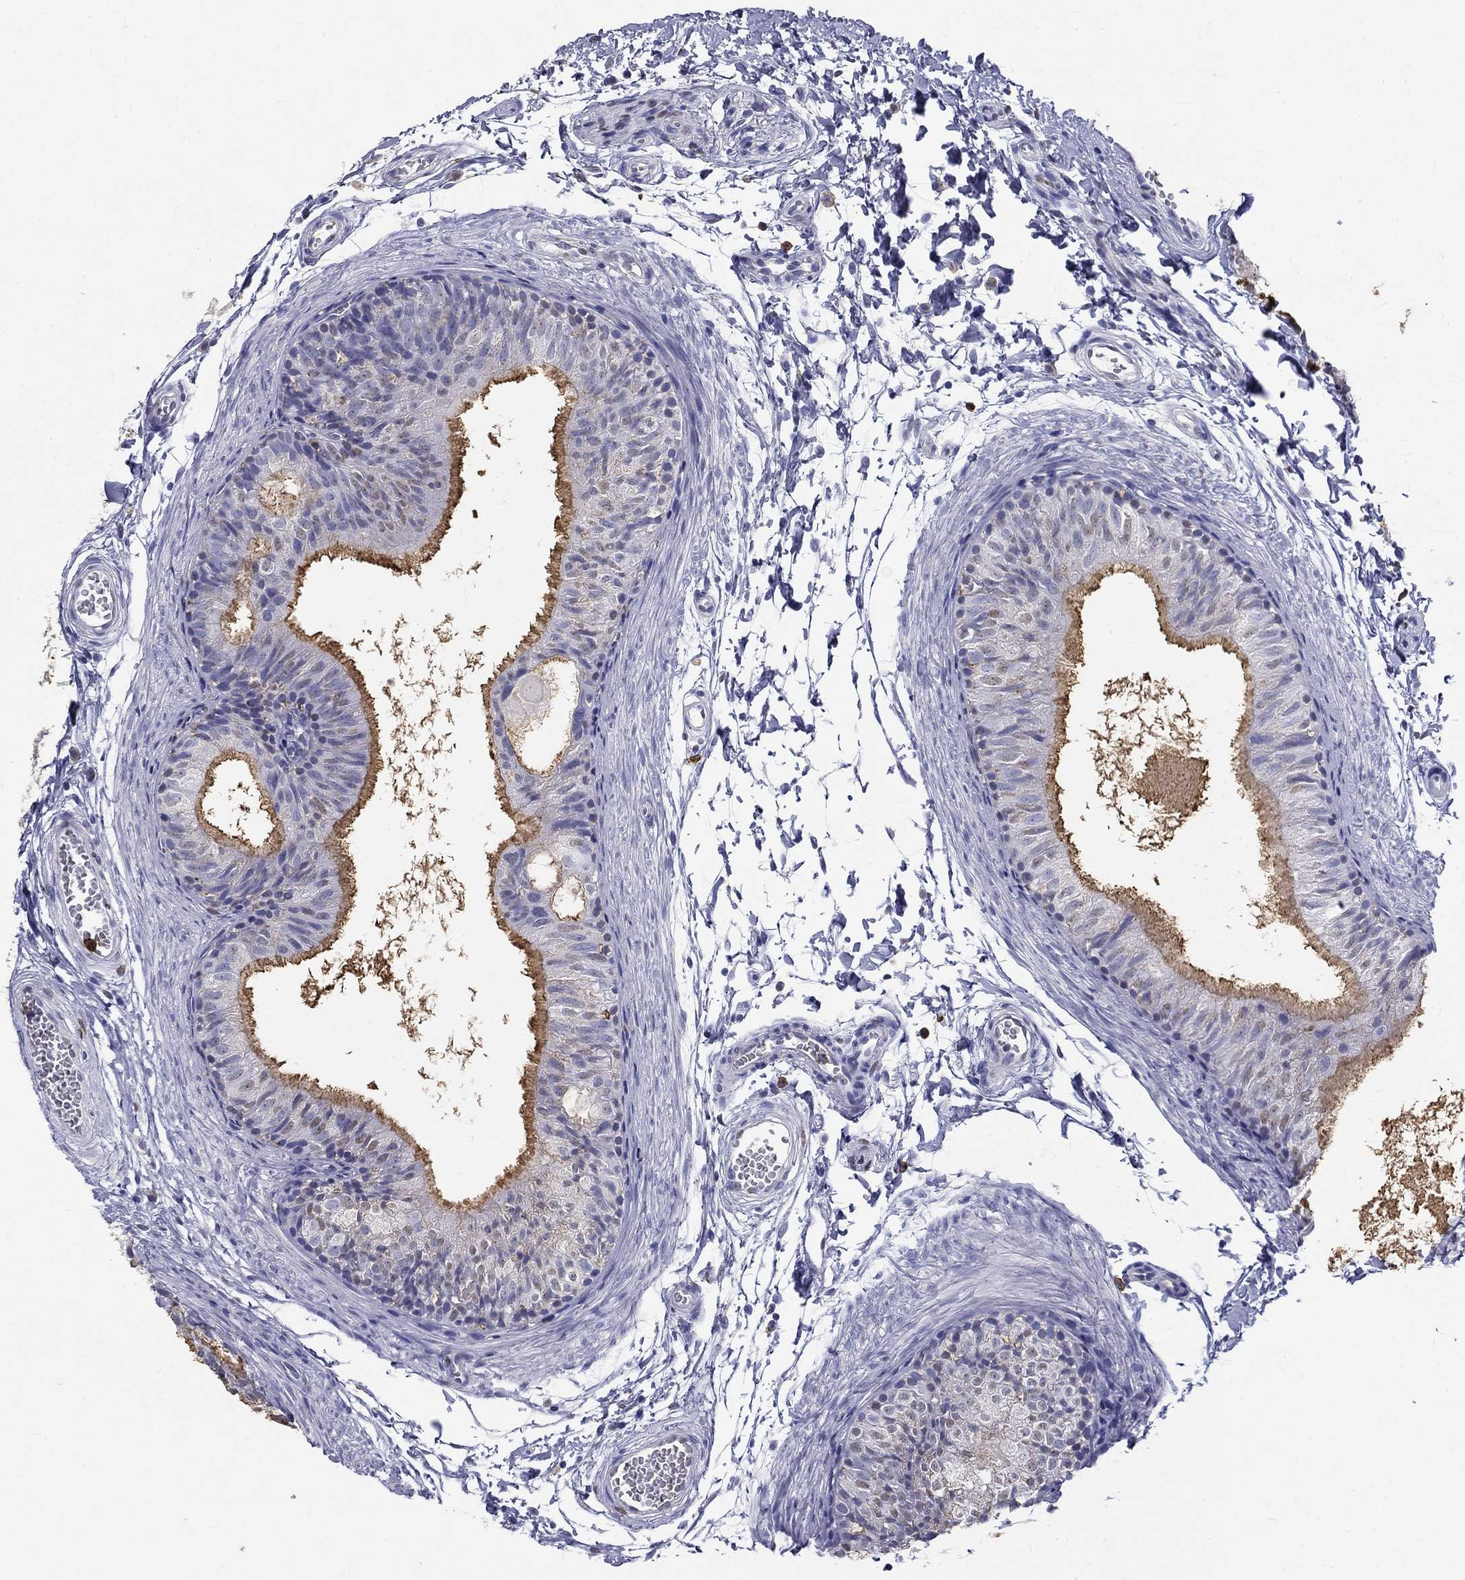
{"staining": {"intensity": "moderate", "quantity": "25%-75%", "location": "cytoplasmic/membranous"}, "tissue": "epididymis", "cell_type": "Glandular cells", "image_type": "normal", "snomed": [{"axis": "morphology", "description": "Normal tissue, NOS"}, {"axis": "topography", "description": "Epididymis"}], "caption": "IHC staining of normal epididymis, which displays medium levels of moderate cytoplasmic/membranous staining in about 25%-75% of glandular cells indicating moderate cytoplasmic/membranous protein staining. The staining was performed using DAB (brown) for protein detection and nuclei were counterstained in hematoxylin (blue).", "gene": "IGSF8", "patient": {"sex": "male", "age": 22}}